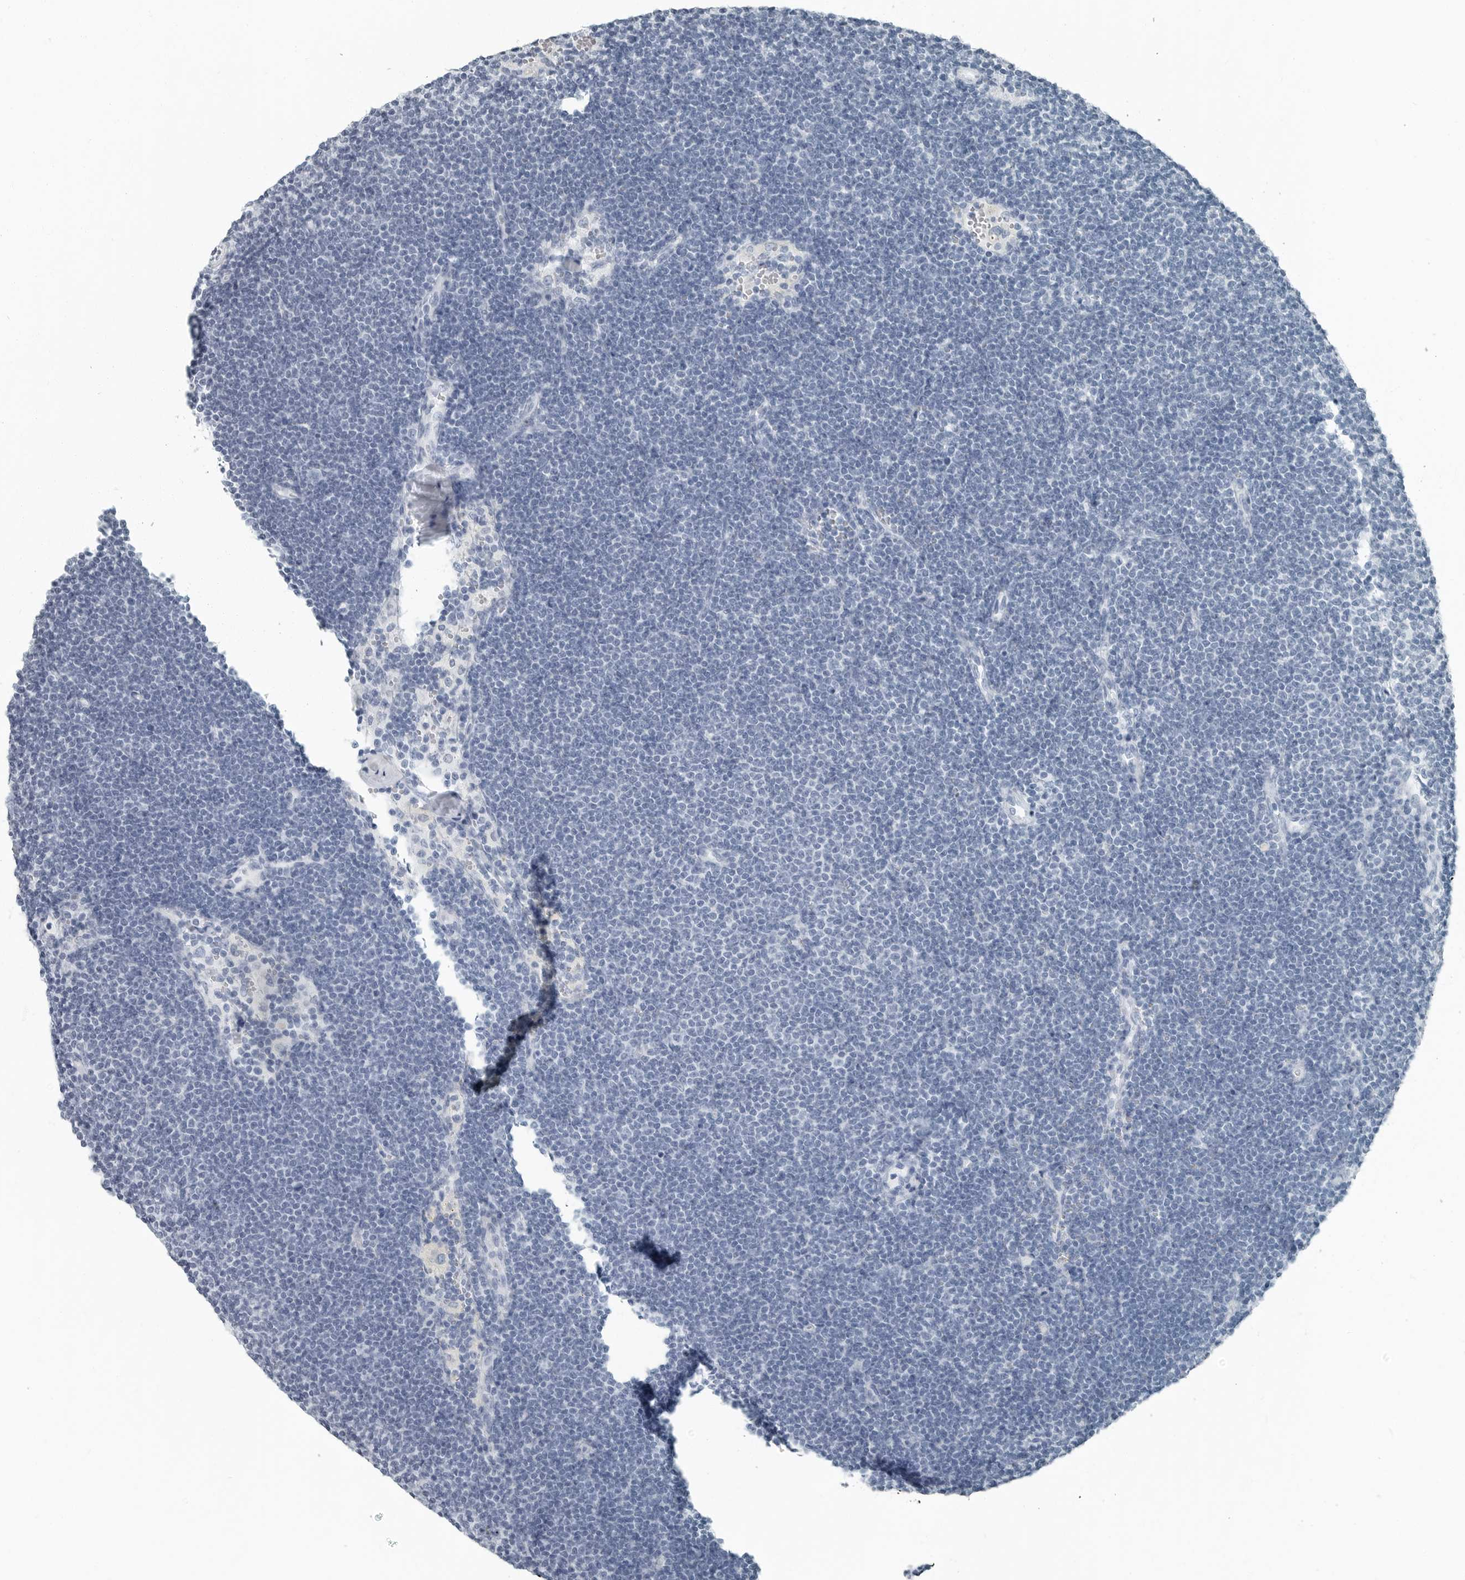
{"staining": {"intensity": "negative", "quantity": "none", "location": "none"}, "tissue": "lymphoma", "cell_type": "Tumor cells", "image_type": "cancer", "snomed": [{"axis": "morphology", "description": "Malignant lymphoma, non-Hodgkin's type, Low grade"}, {"axis": "topography", "description": "Lymph node"}], "caption": "Tumor cells are negative for protein expression in human low-grade malignant lymphoma, non-Hodgkin's type.", "gene": "FABP6", "patient": {"sex": "female", "age": 53}}